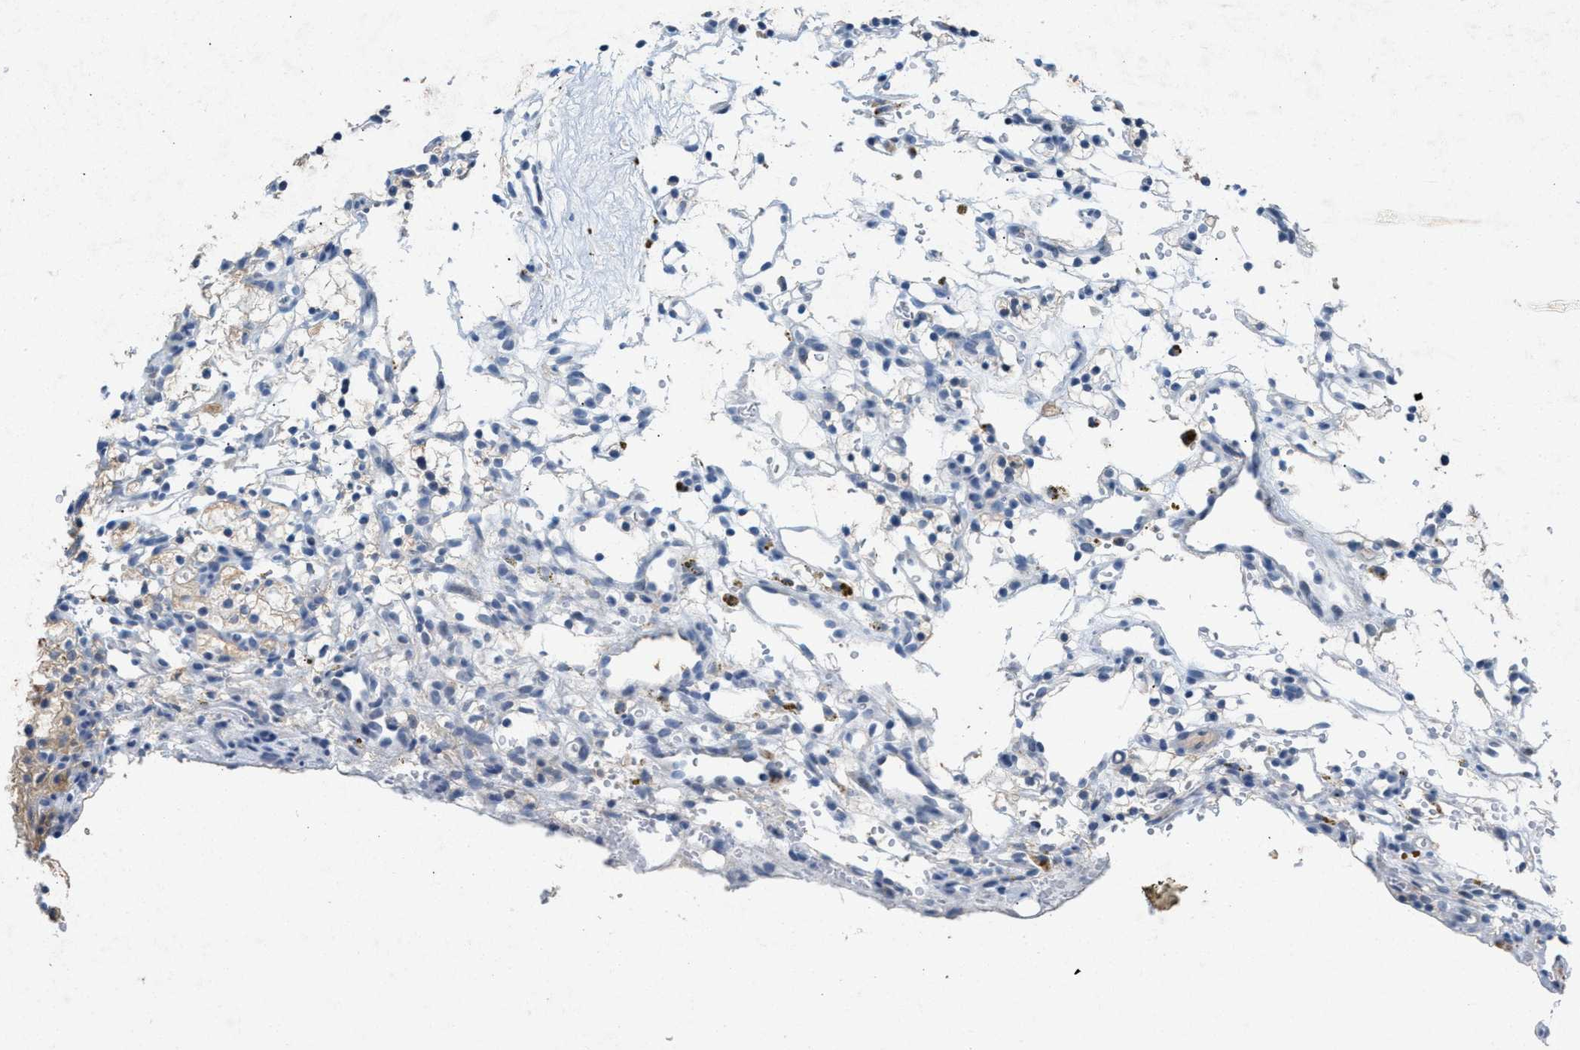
{"staining": {"intensity": "negative", "quantity": "none", "location": "none"}, "tissue": "renal cancer", "cell_type": "Tumor cells", "image_type": "cancer", "snomed": [{"axis": "morphology", "description": "Adenocarcinoma, NOS"}, {"axis": "topography", "description": "Kidney"}], "caption": "The micrograph exhibits no staining of tumor cells in renal cancer (adenocarcinoma). (Immunohistochemistry, brightfield microscopy, high magnification).", "gene": "SLC5A5", "patient": {"sex": "female", "age": 57}}